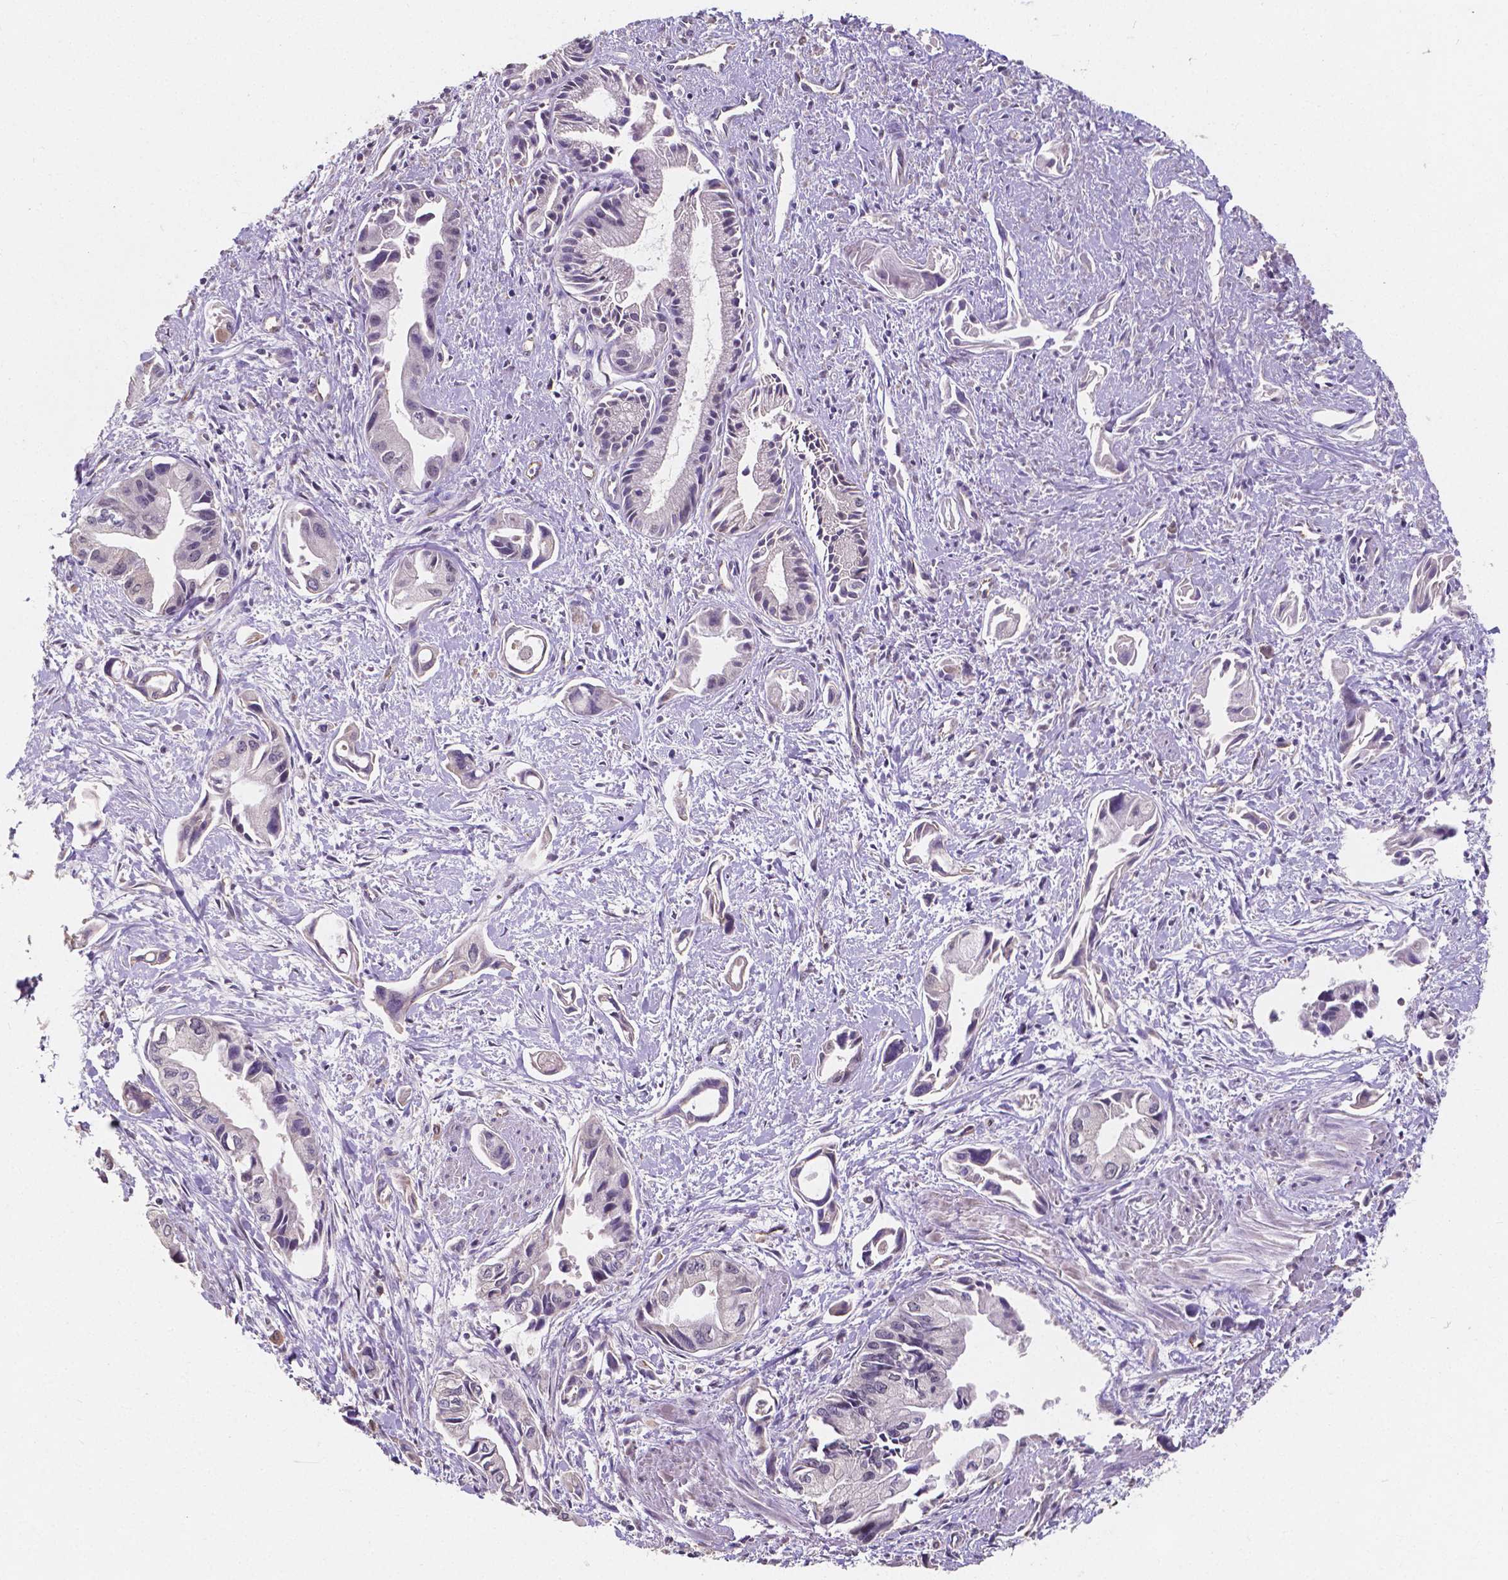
{"staining": {"intensity": "negative", "quantity": "none", "location": "none"}, "tissue": "pancreatic cancer", "cell_type": "Tumor cells", "image_type": "cancer", "snomed": [{"axis": "morphology", "description": "Adenocarcinoma, NOS"}, {"axis": "topography", "description": "Pancreas"}], "caption": "DAB (3,3'-diaminobenzidine) immunohistochemical staining of pancreatic cancer demonstrates no significant staining in tumor cells.", "gene": "ELAVL2", "patient": {"sex": "female", "age": 61}}